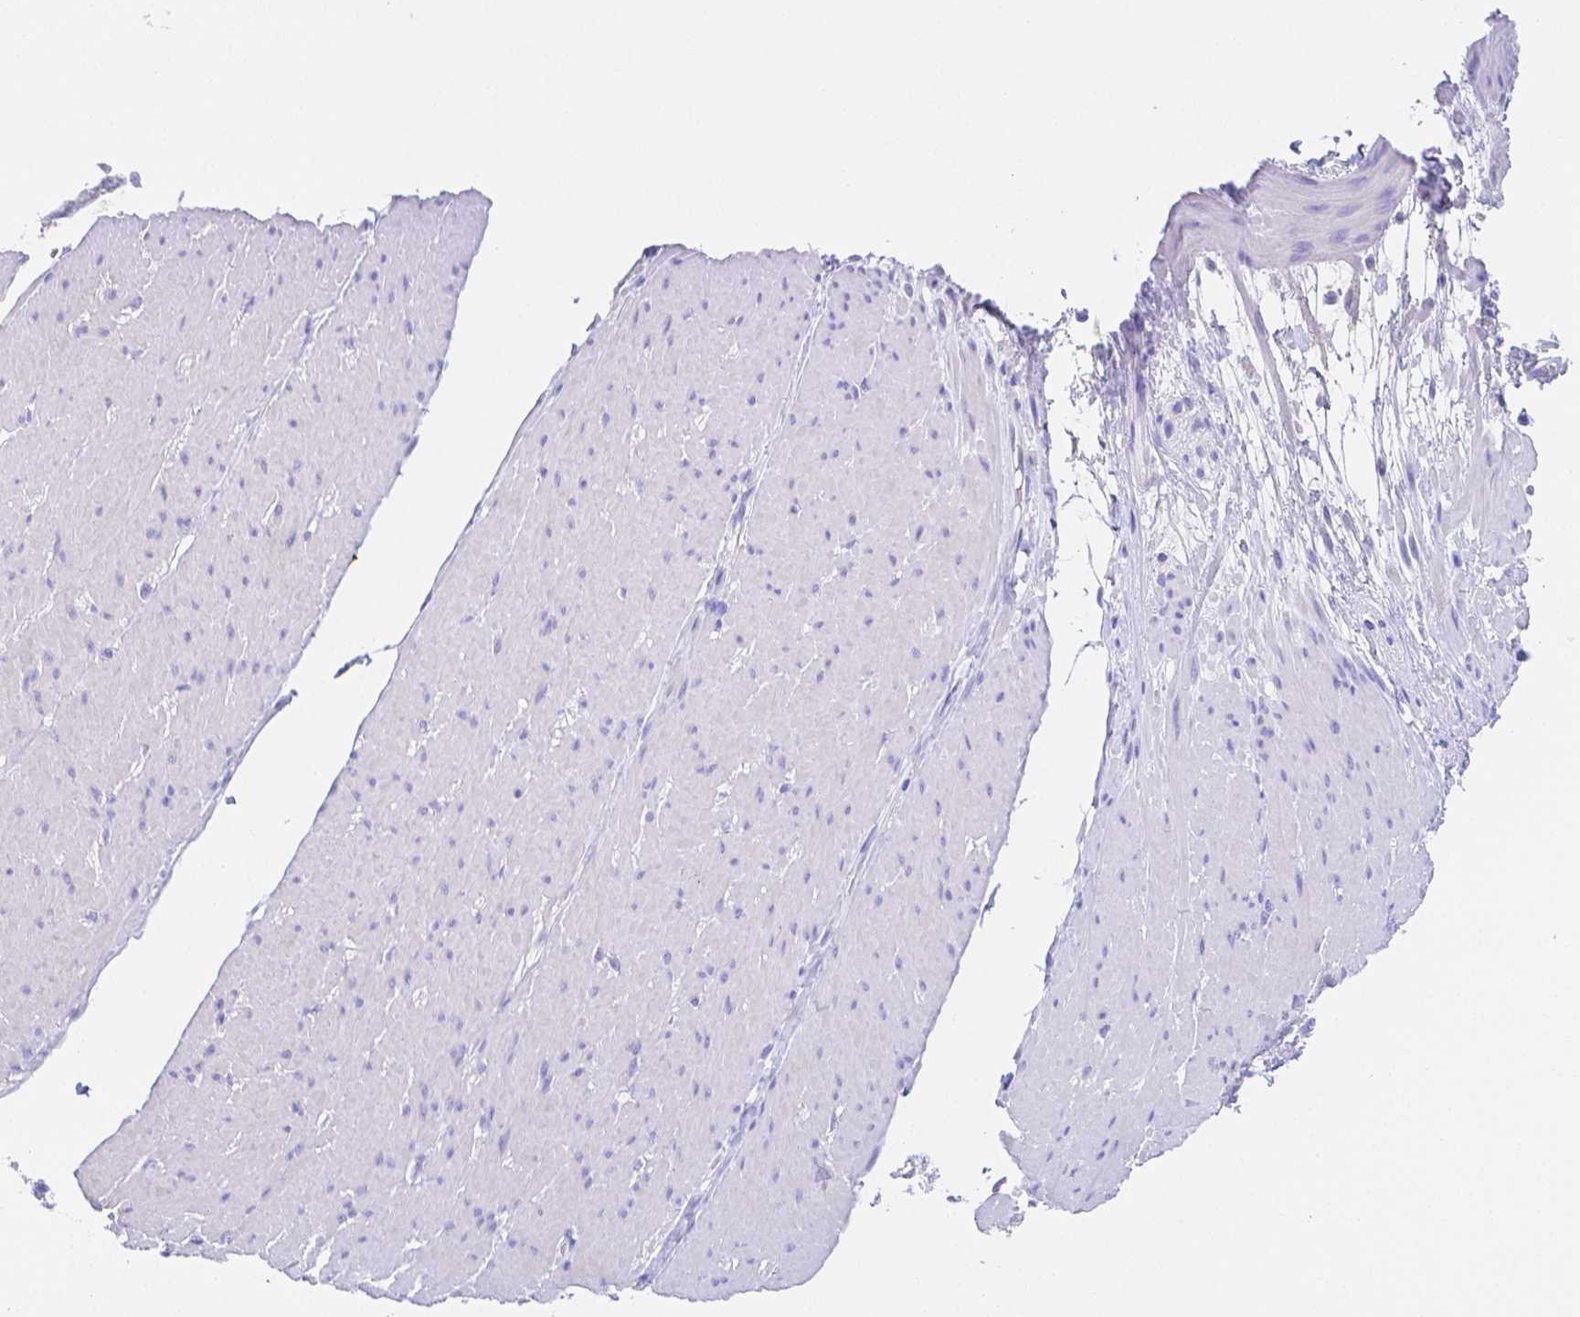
{"staining": {"intensity": "negative", "quantity": "none", "location": "none"}, "tissue": "smooth muscle", "cell_type": "Smooth muscle cells", "image_type": "normal", "snomed": [{"axis": "morphology", "description": "Normal tissue, NOS"}, {"axis": "topography", "description": "Smooth muscle"}, {"axis": "topography", "description": "Rectum"}], "caption": "Smooth muscle cells are negative for protein expression in normal human smooth muscle. Nuclei are stained in blue.", "gene": "ZG16B", "patient": {"sex": "male", "age": 53}}